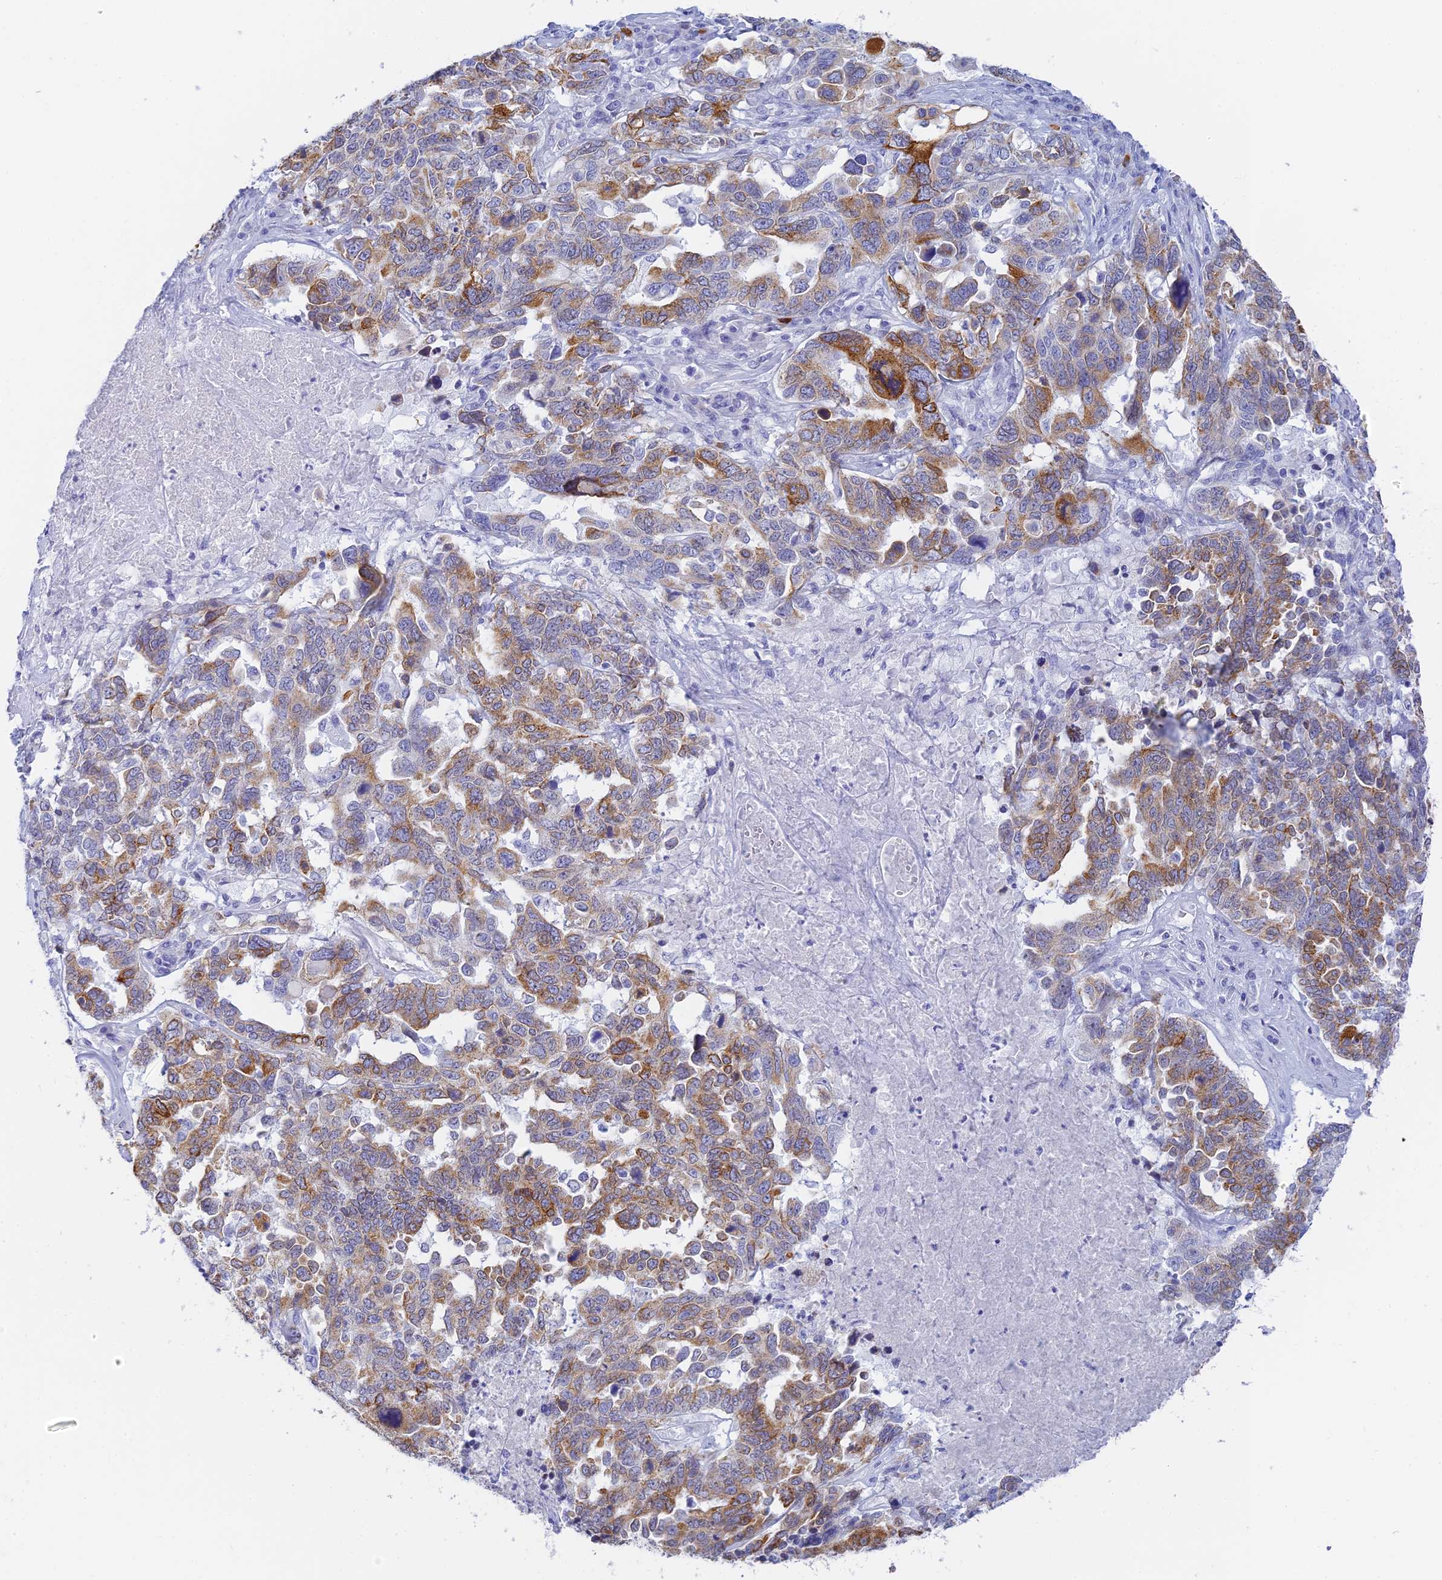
{"staining": {"intensity": "moderate", "quantity": "25%-75%", "location": "cytoplasmic/membranous"}, "tissue": "ovarian cancer", "cell_type": "Tumor cells", "image_type": "cancer", "snomed": [{"axis": "morphology", "description": "Carcinoma, endometroid"}, {"axis": "topography", "description": "Ovary"}], "caption": "Ovarian cancer (endometroid carcinoma) tissue displays moderate cytoplasmic/membranous staining in about 25%-75% of tumor cells", "gene": "CEP152", "patient": {"sex": "female", "age": 62}}